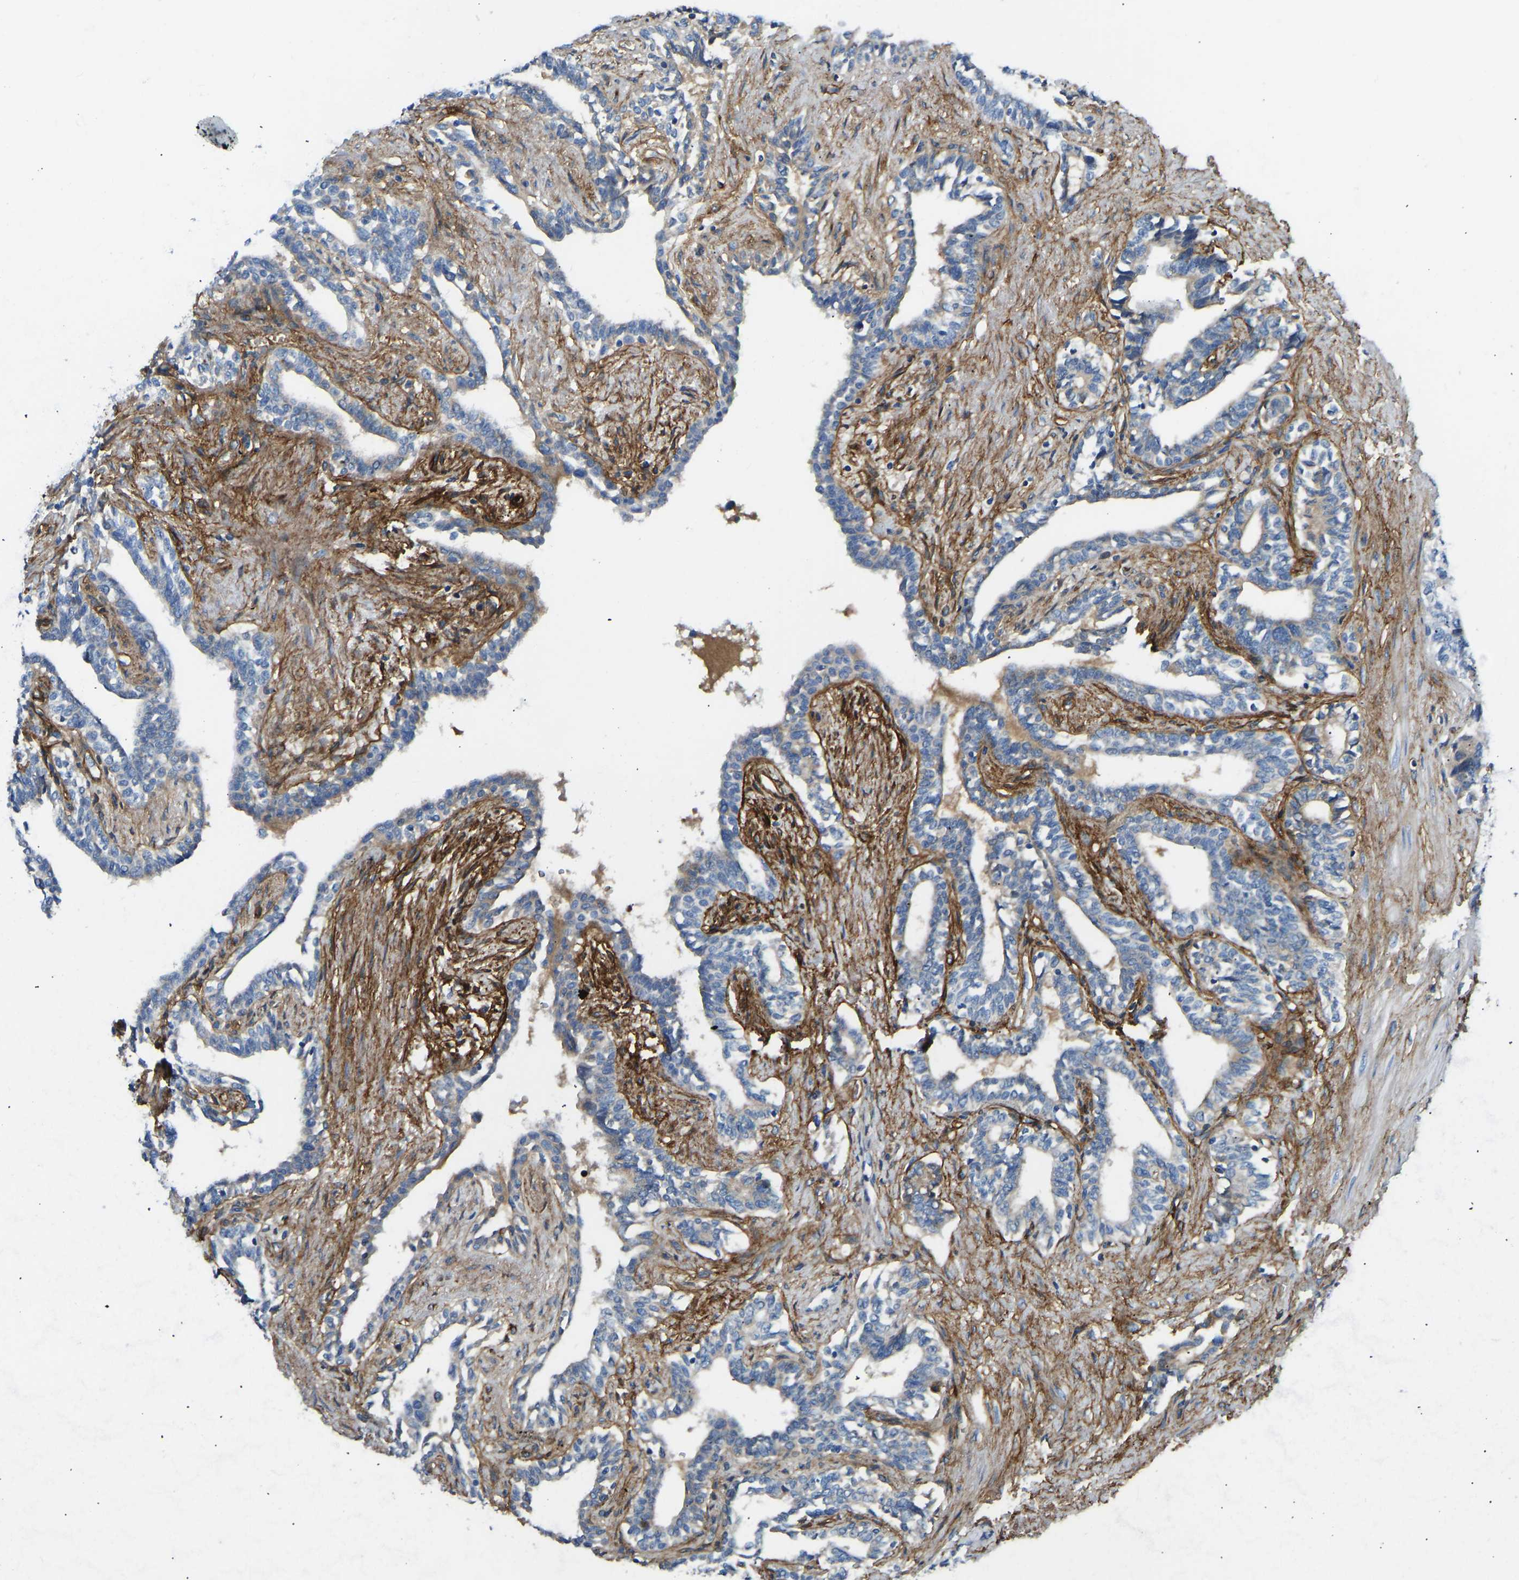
{"staining": {"intensity": "weak", "quantity": "<25%", "location": "cytoplasmic/membranous"}, "tissue": "seminal vesicle", "cell_type": "Glandular cells", "image_type": "normal", "snomed": [{"axis": "morphology", "description": "Normal tissue, NOS"}, {"axis": "morphology", "description": "Adenocarcinoma, High grade"}, {"axis": "topography", "description": "Prostate"}, {"axis": "topography", "description": "Seminal veicle"}], "caption": "Seminal vesicle was stained to show a protein in brown. There is no significant positivity in glandular cells. The staining is performed using DAB (3,3'-diaminobenzidine) brown chromogen with nuclei counter-stained in using hematoxylin.", "gene": "COL15A1", "patient": {"sex": "male", "age": 55}}